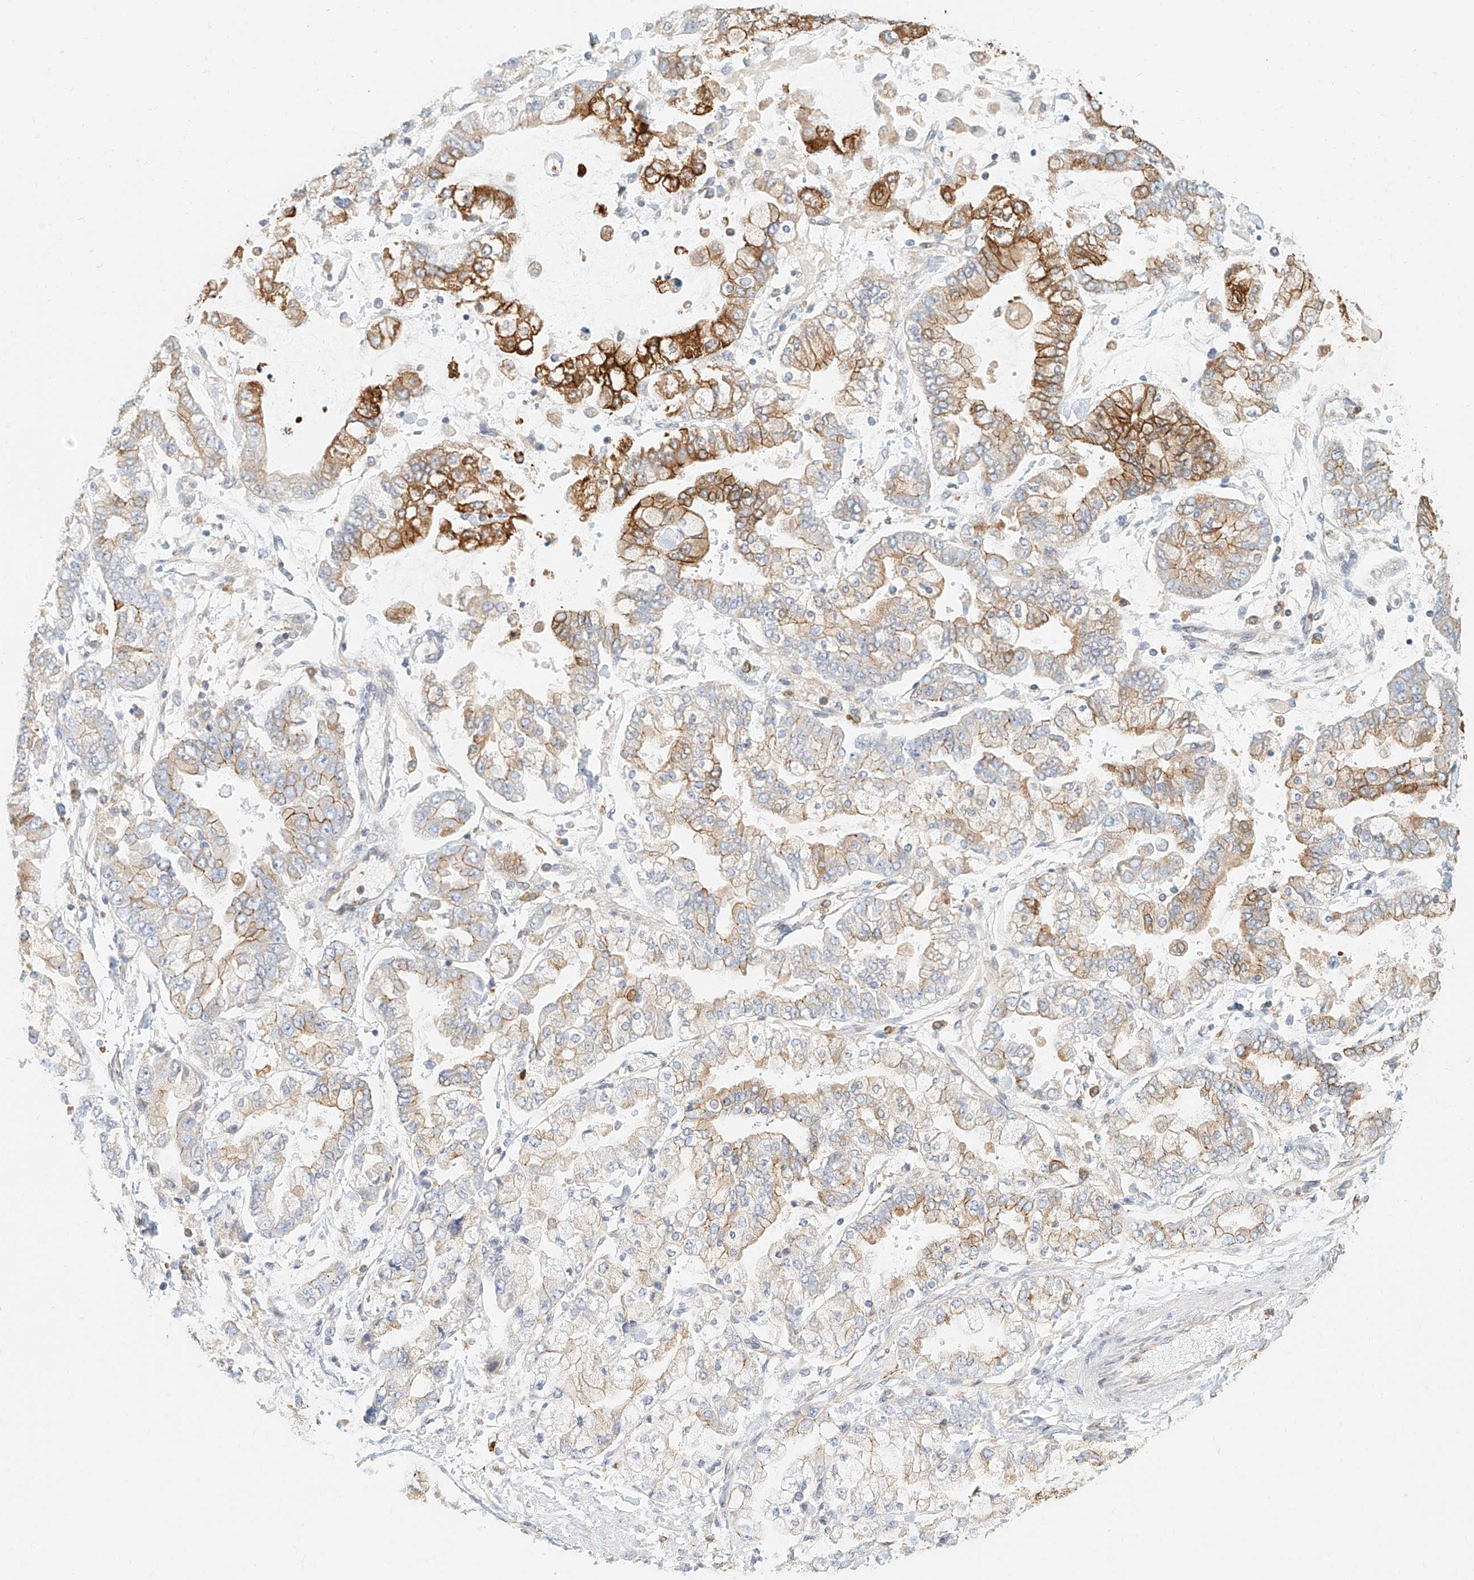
{"staining": {"intensity": "moderate", "quantity": "25%-75%", "location": "cytoplasmic/membranous"}, "tissue": "stomach cancer", "cell_type": "Tumor cells", "image_type": "cancer", "snomed": [{"axis": "morphology", "description": "Normal tissue, NOS"}, {"axis": "morphology", "description": "Adenocarcinoma, NOS"}, {"axis": "topography", "description": "Stomach, upper"}, {"axis": "topography", "description": "Stomach"}], "caption": "Immunohistochemistry (IHC) image of stomach adenocarcinoma stained for a protein (brown), which displays medium levels of moderate cytoplasmic/membranous positivity in about 25%-75% of tumor cells.", "gene": "DHRS7", "patient": {"sex": "male", "age": 76}}